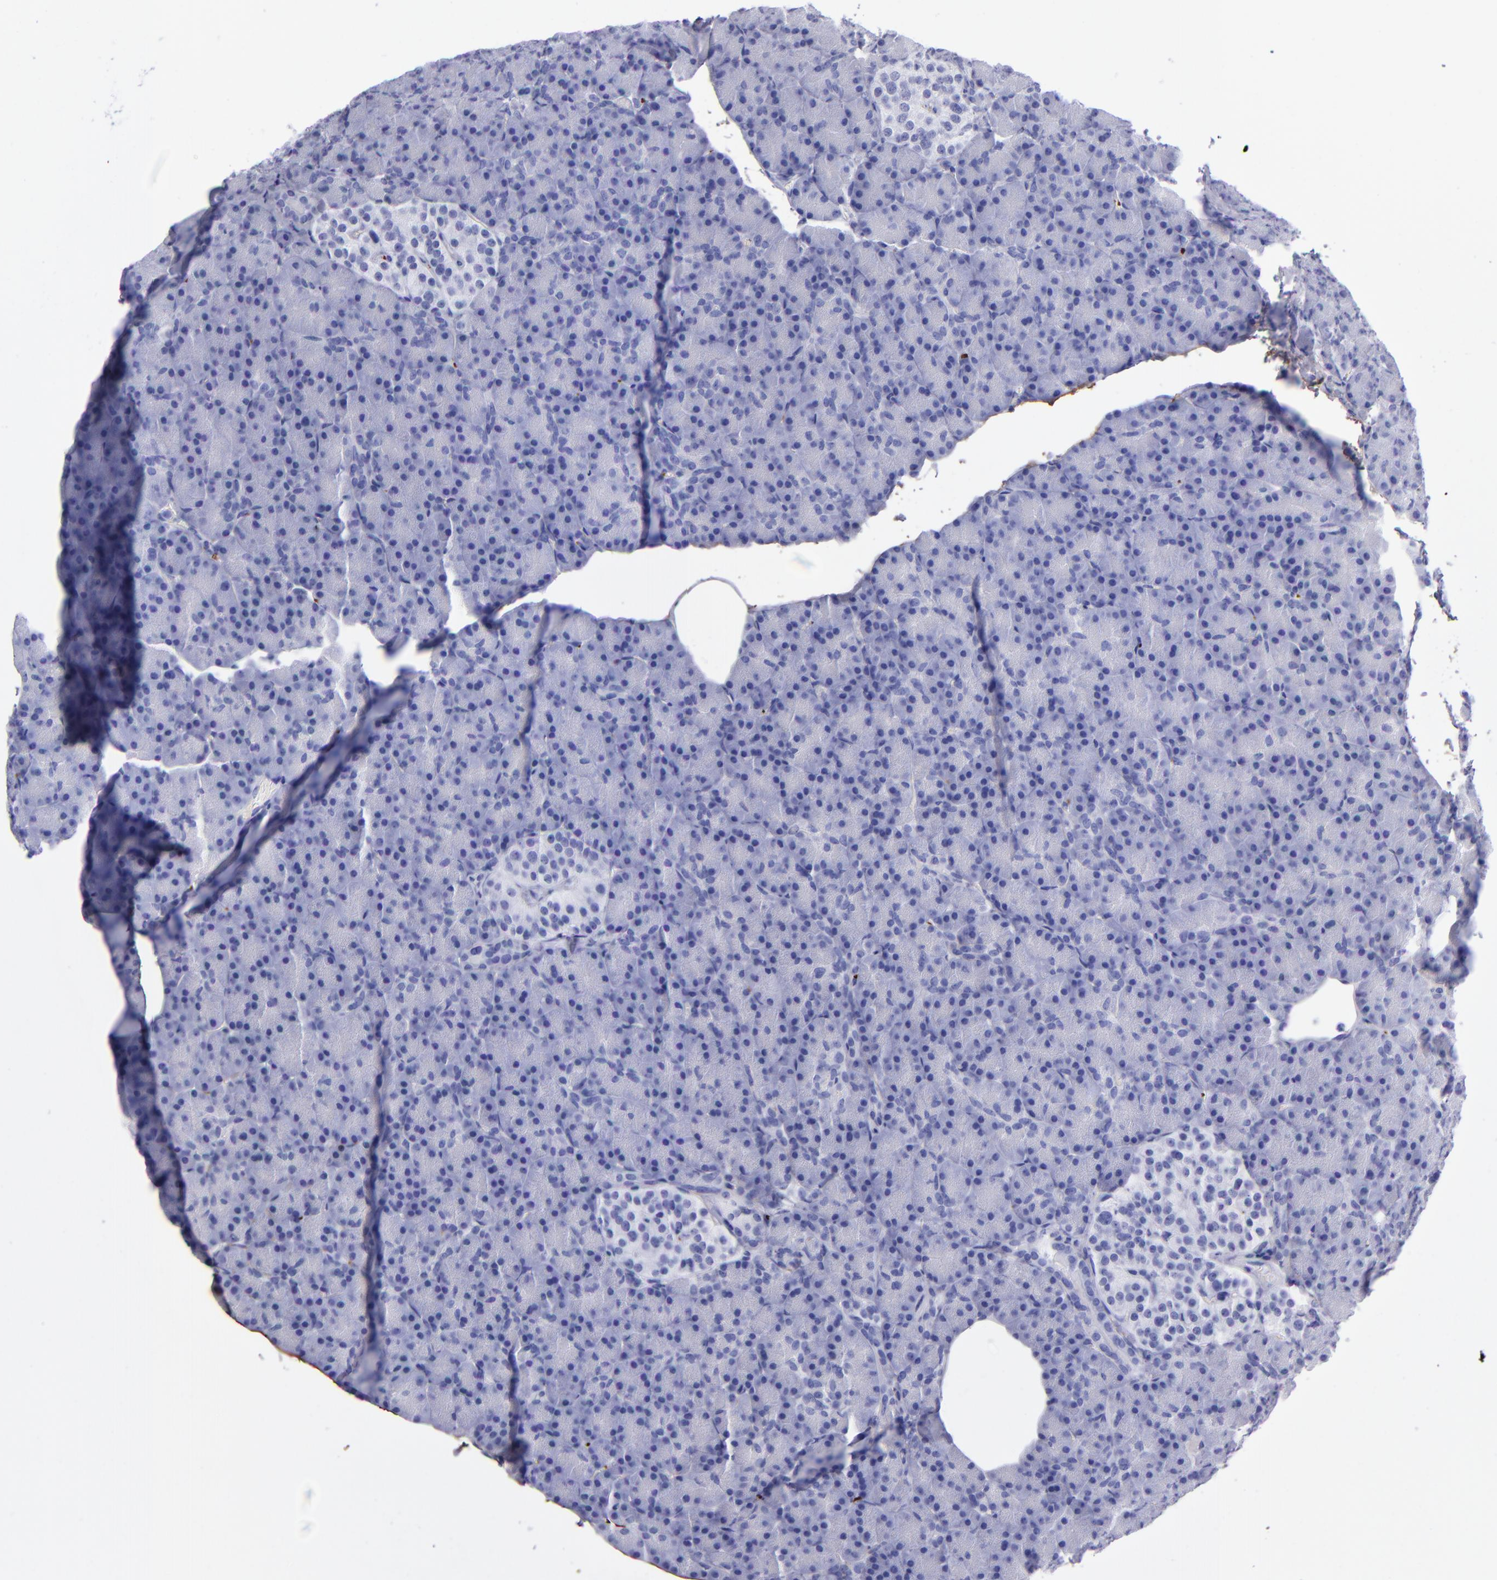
{"staining": {"intensity": "negative", "quantity": "none", "location": "none"}, "tissue": "pancreas", "cell_type": "Exocrine glandular cells", "image_type": "normal", "snomed": [{"axis": "morphology", "description": "Normal tissue, NOS"}, {"axis": "topography", "description": "Pancreas"}], "caption": "Immunohistochemical staining of normal human pancreas reveals no significant positivity in exocrine glandular cells. (Stains: DAB IHC with hematoxylin counter stain, Microscopy: brightfield microscopy at high magnification).", "gene": "EFCAB13", "patient": {"sex": "female", "age": 43}}